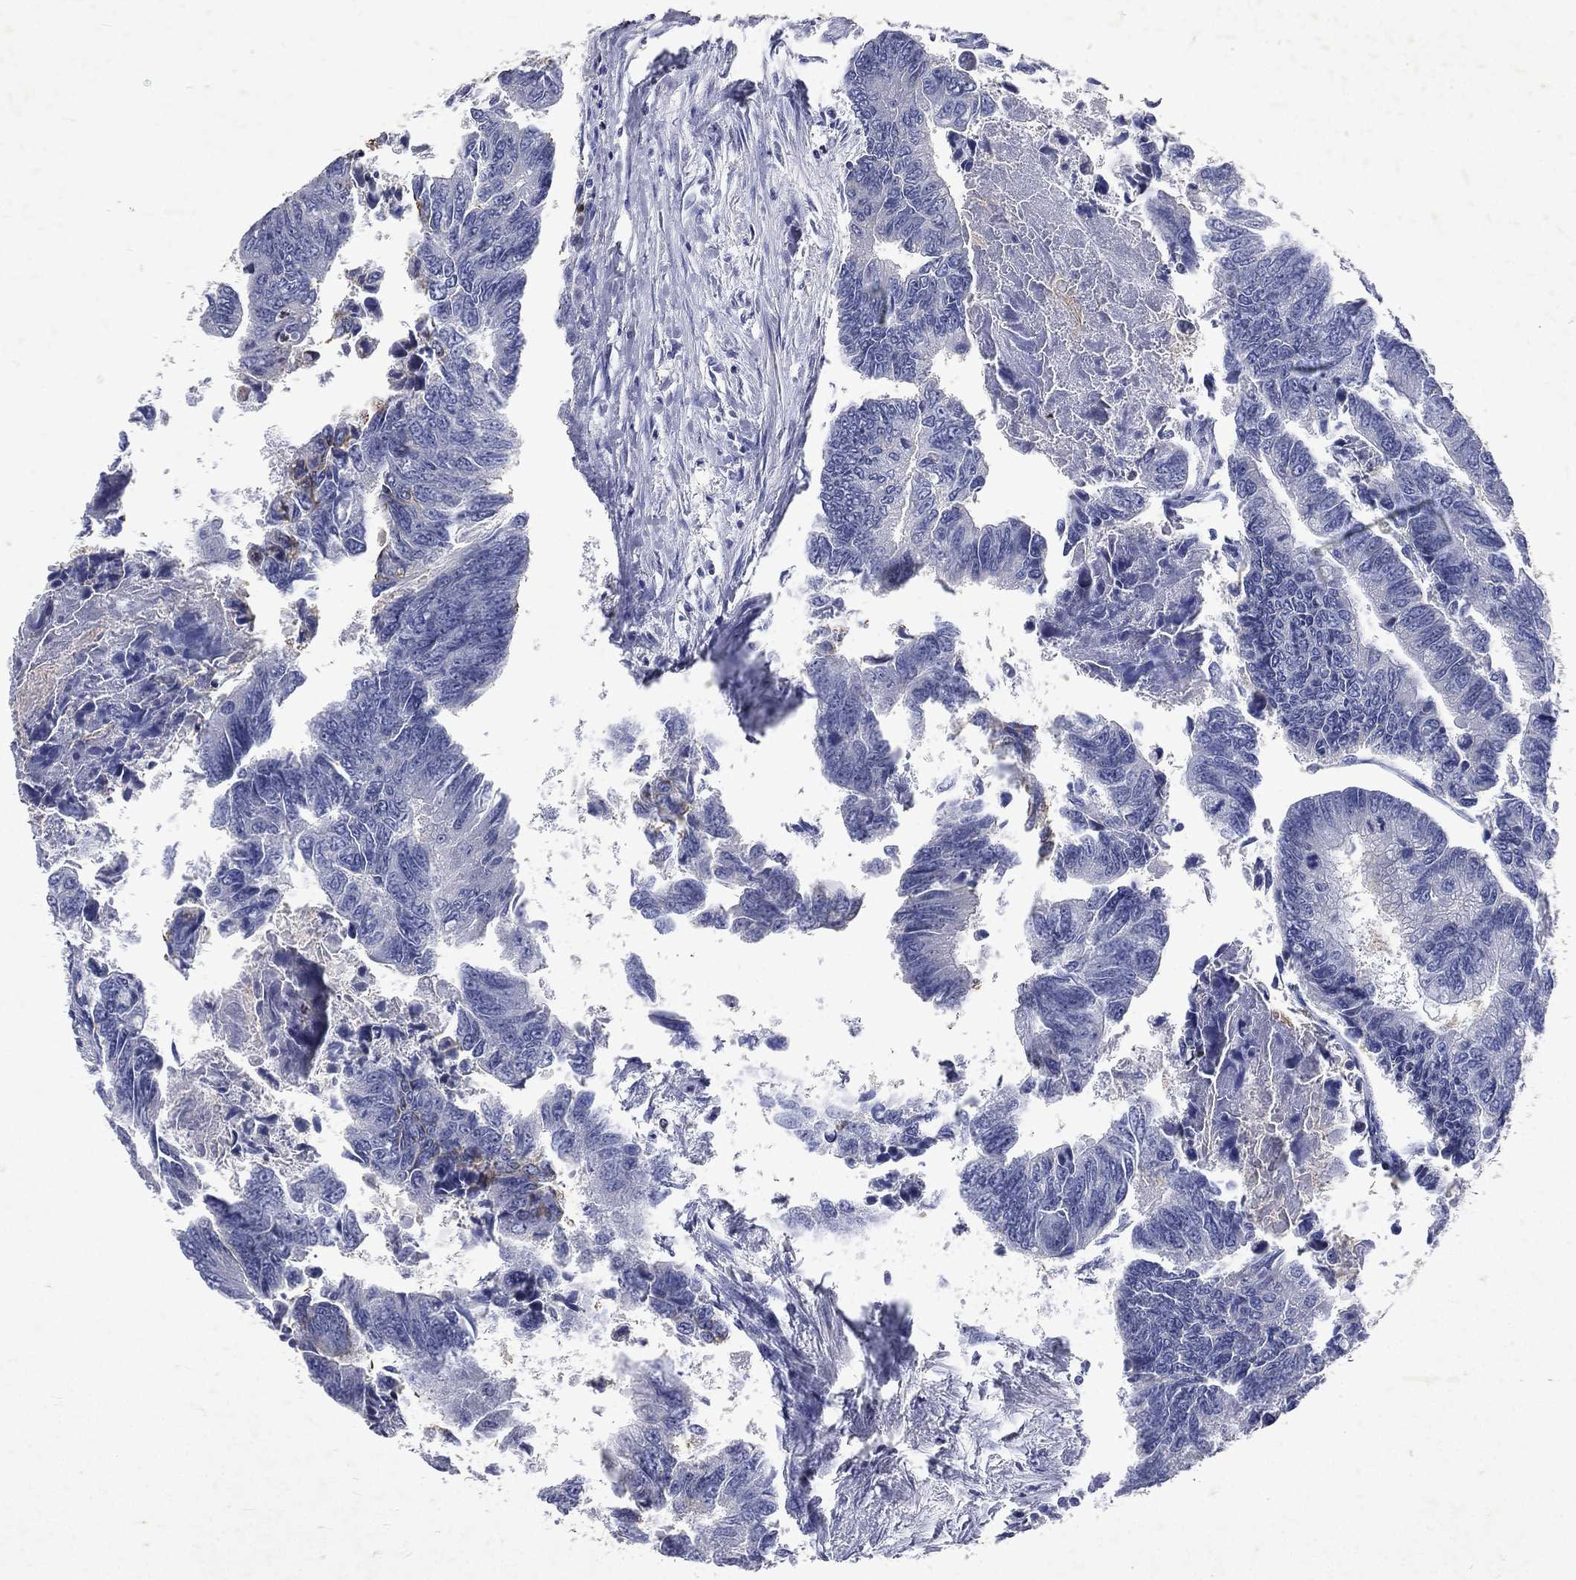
{"staining": {"intensity": "negative", "quantity": "none", "location": "none"}, "tissue": "colorectal cancer", "cell_type": "Tumor cells", "image_type": "cancer", "snomed": [{"axis": "morphology", "description": "Adenocarcinoma, NOS"}, {"axis": "topography", "description": "Colon"}], "caption": "Histopathology image shows no protein staining in tumor cells of adenocarcinoma (colorectal) tissue.", "gene": "SLC34A2", "patient": {"sex": "female", "age": 65}}